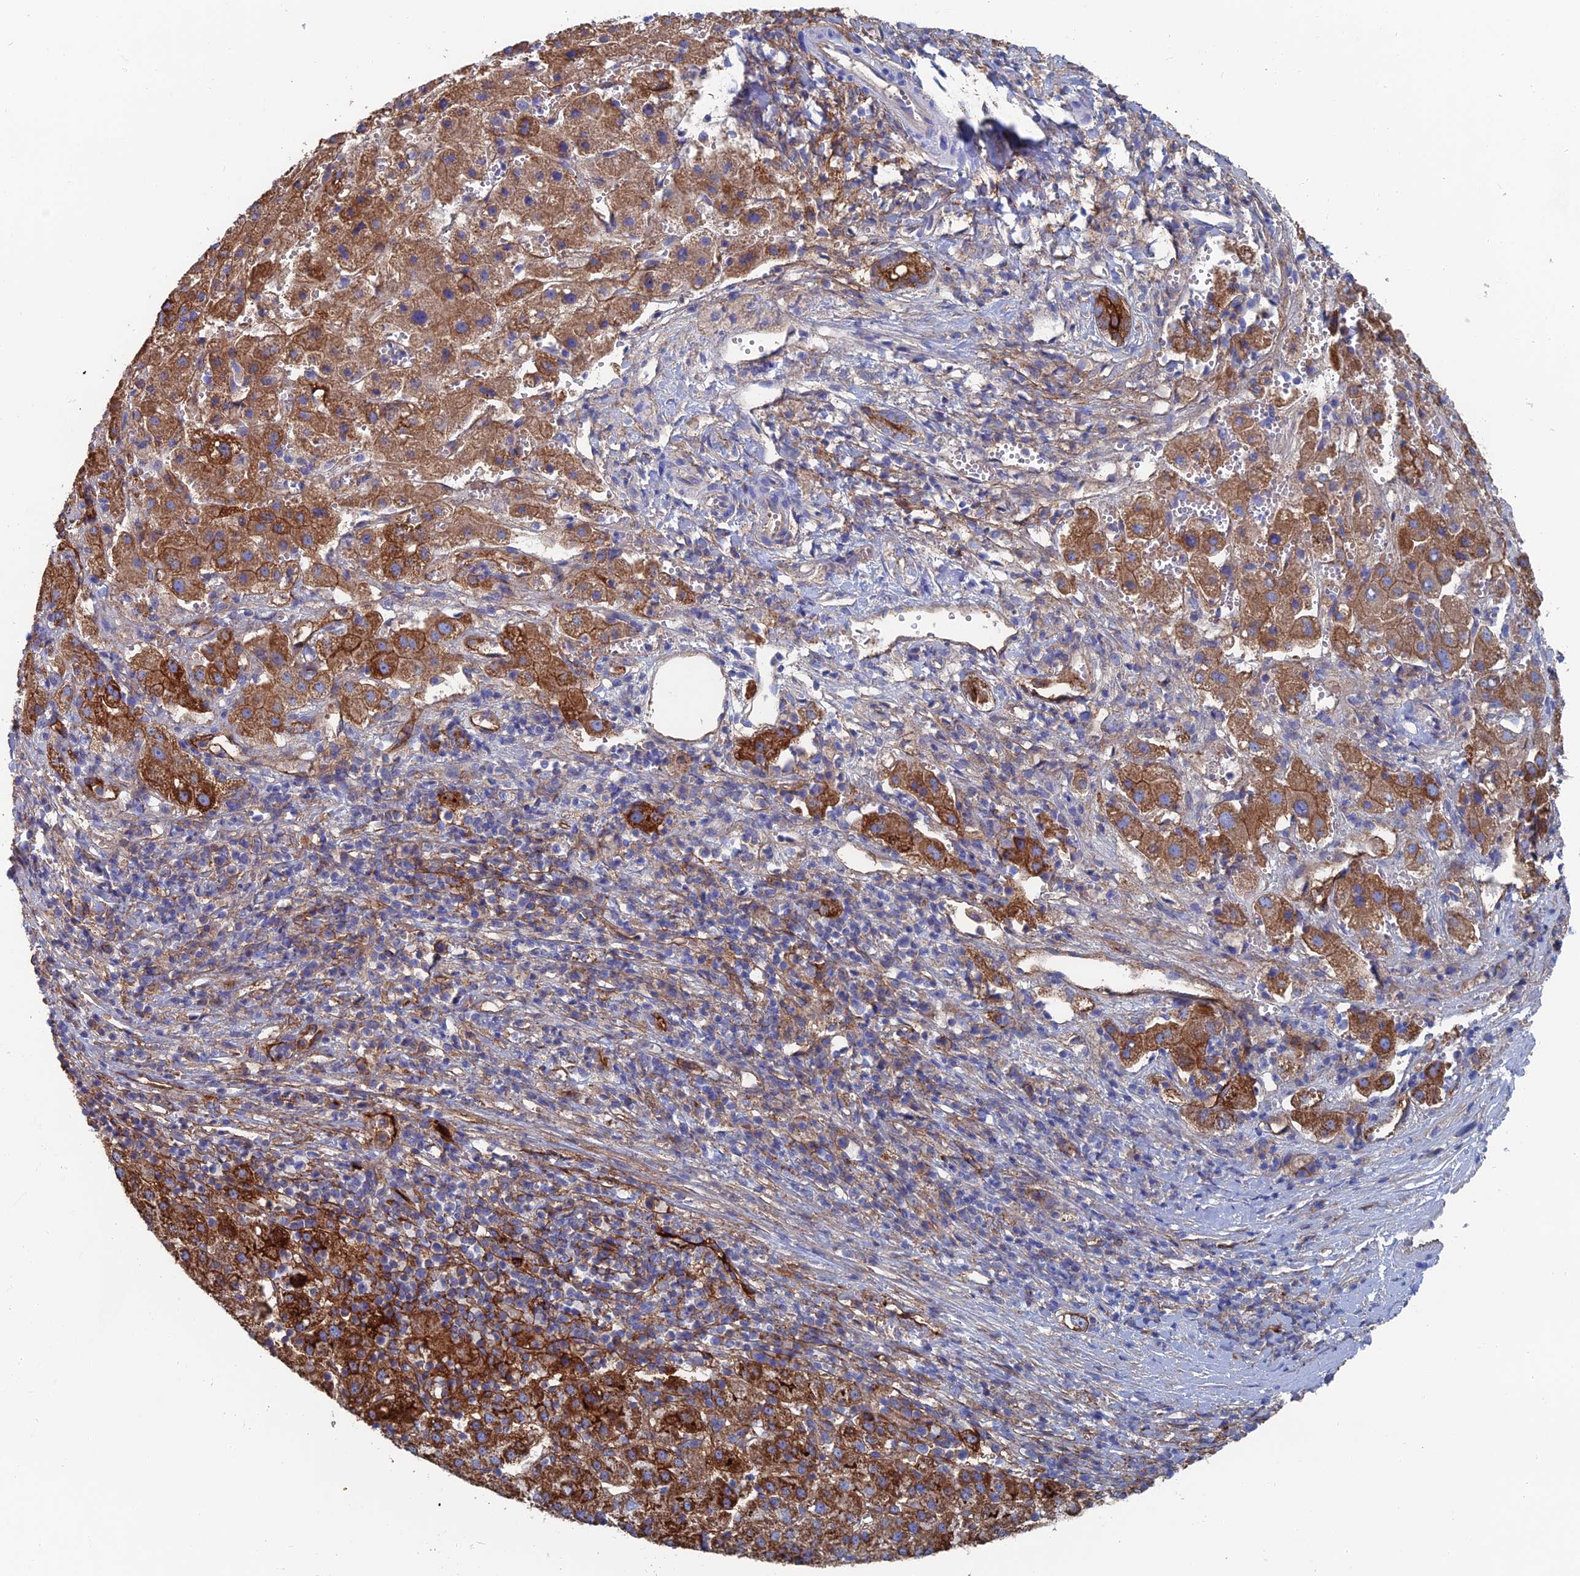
{"staining": {"intensity": "moderate", "quantity": ">75%", "location": "cytoplasmic/membranous"}, "tissue": "liver cancer", "cell_type": "Tumor cells", "image_type": "cancer", "snomed": [{"axis": "morphology", "description": "Carcinoma, Hepatocellular, NOS"}, {"axis": "topography", "description": "Liver"}], "caption": "This photomicrograph shows immunohistochemistry (IHC) staining of human liver cancer, with medium moderate cytoplasmic/membranous expression in approximately >75% of tumor cells.", "gene": "SNX11", "patient": {"sex": "female", "age": 58}}